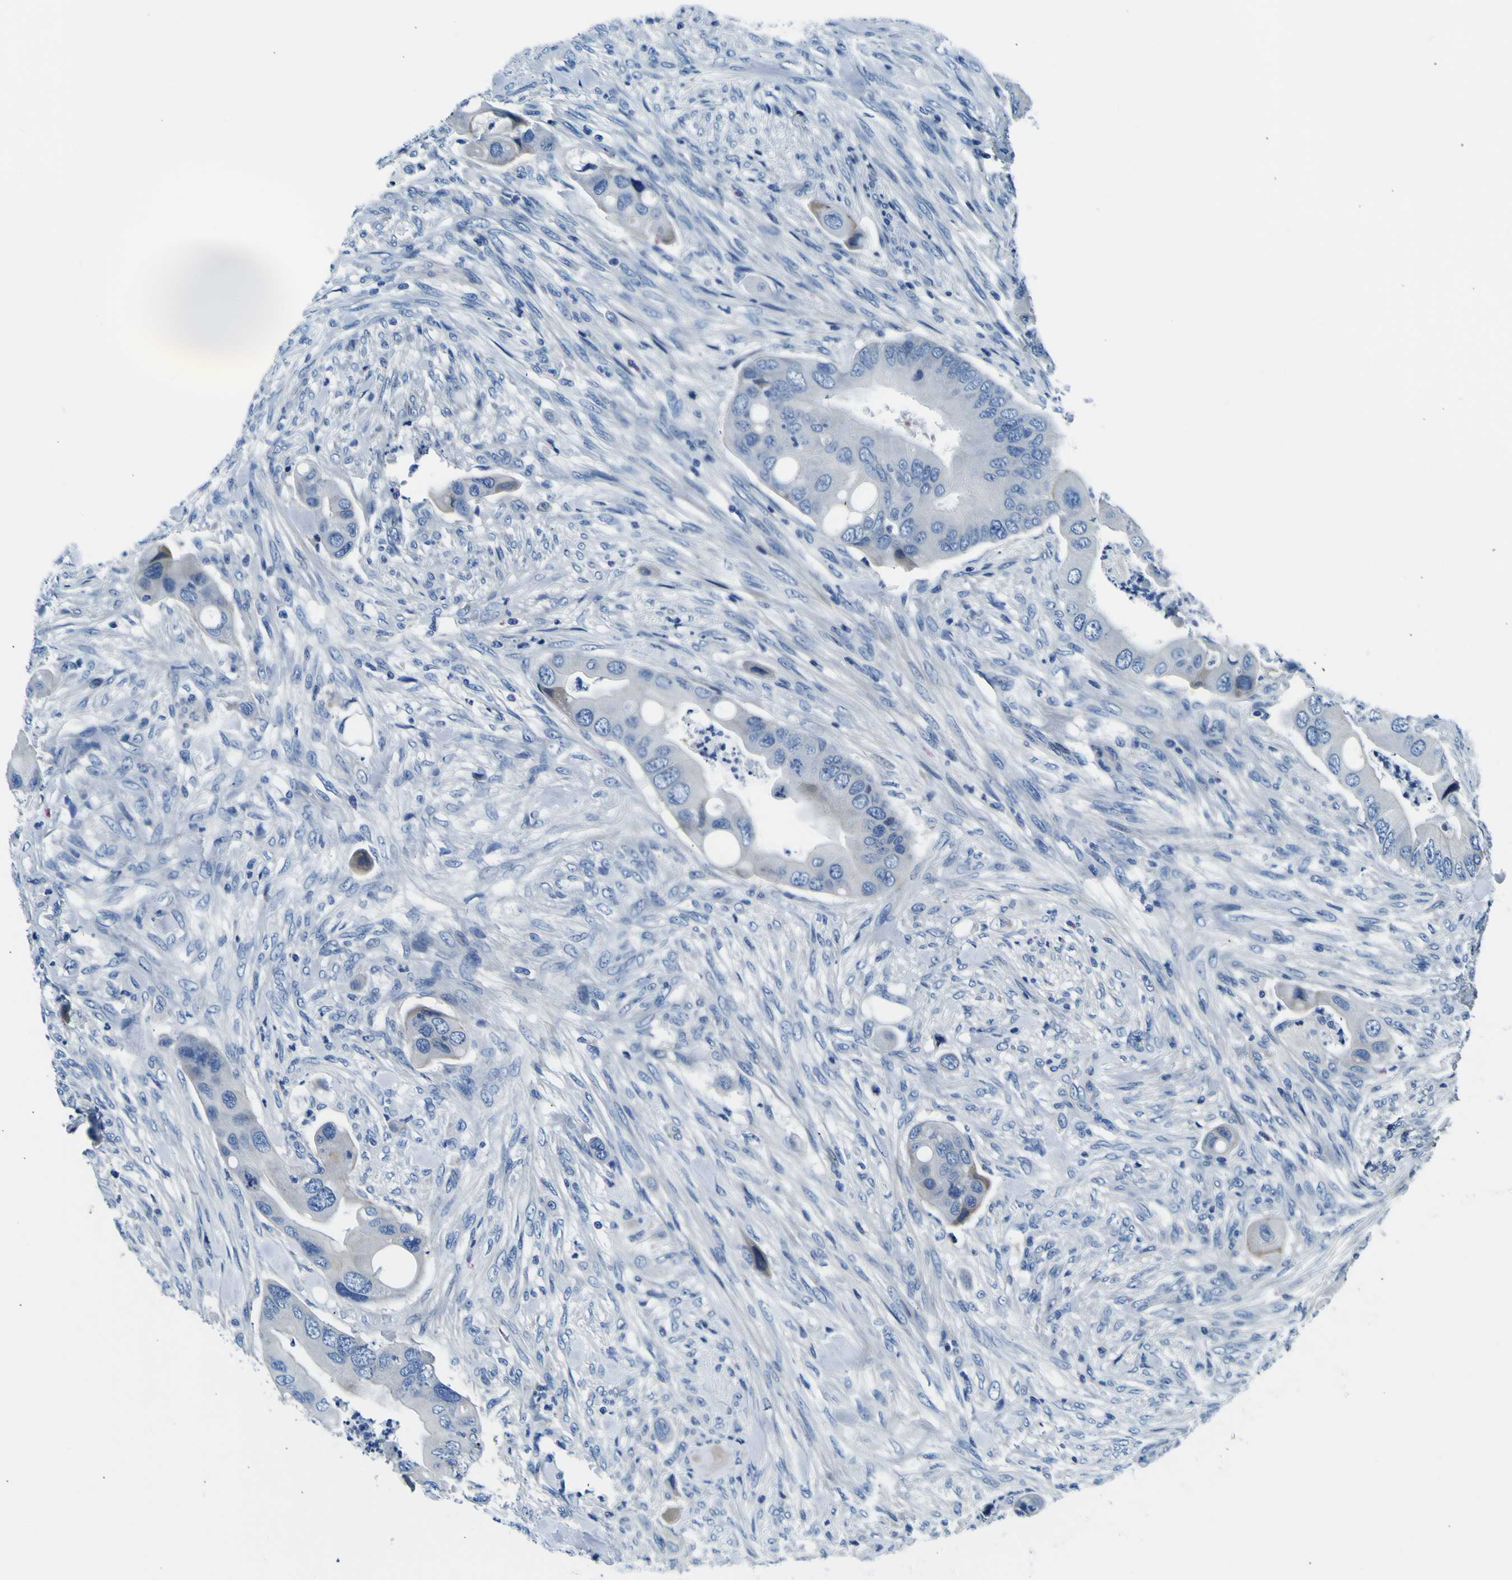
{"staining": {"intensity": "negative", "quantity": "none", "location": "none"}, "tissue": "colorectal cancer", "cell_type": "Tumor cells", "image_type": "cancer", "snomed": [{"axis": "morphology", "description": "Adenocarcinoma, NOS"}, {"axis": "topography", "description": "Rectum"}], "caption": "Tumor cells show no significant protein positivity in colorectal cancer (adenocarcinoma). (IHC, brightfield microscopy, high magnification).", "gene": "ADGRA2", "patient": {"sex": "female", "age": 57}}